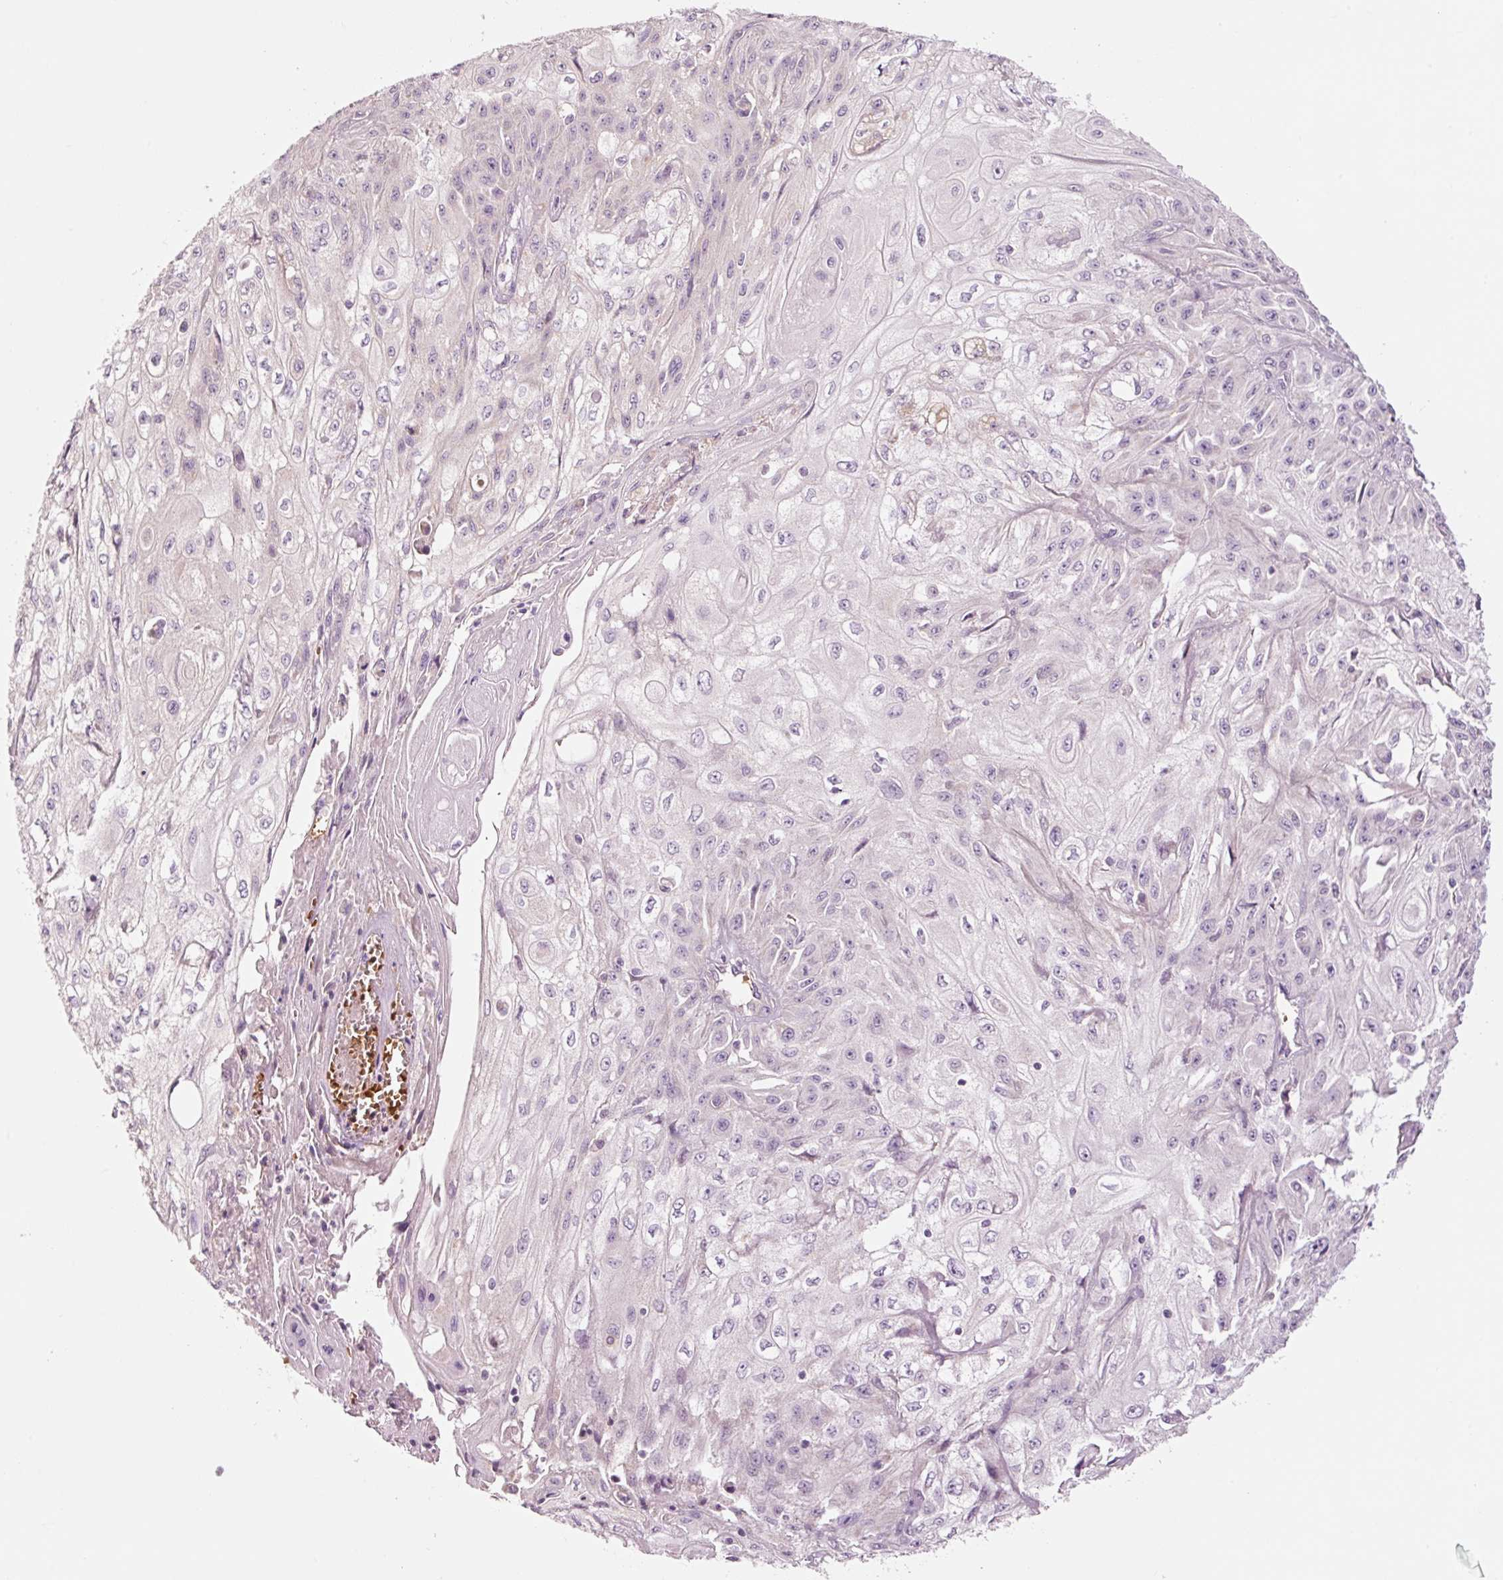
{"staining": {"intensity": "negative", "quantity": "none", "location": "none"}, "tissue": "skin cancer", "cell_type": "Tumor cells", "image_type": "cancer", "snomed": [{"axis": "morphology", "description": "Squamous cell carcinoma, NOS"}, {"axis": "morphology", "description": "Squamous cell carcinoma, metastatic, NOS"}, {"axis": "topography", "description": "Skin"}, {"axis": "topography", "description": "Lymph node"}], "caption": "IHC image of human skin cancer stained for a protein (brown), which displays no expression in tumor cells.", "gene": "LDHAL6B", "patient": {"sex": "male", "age": 75}}